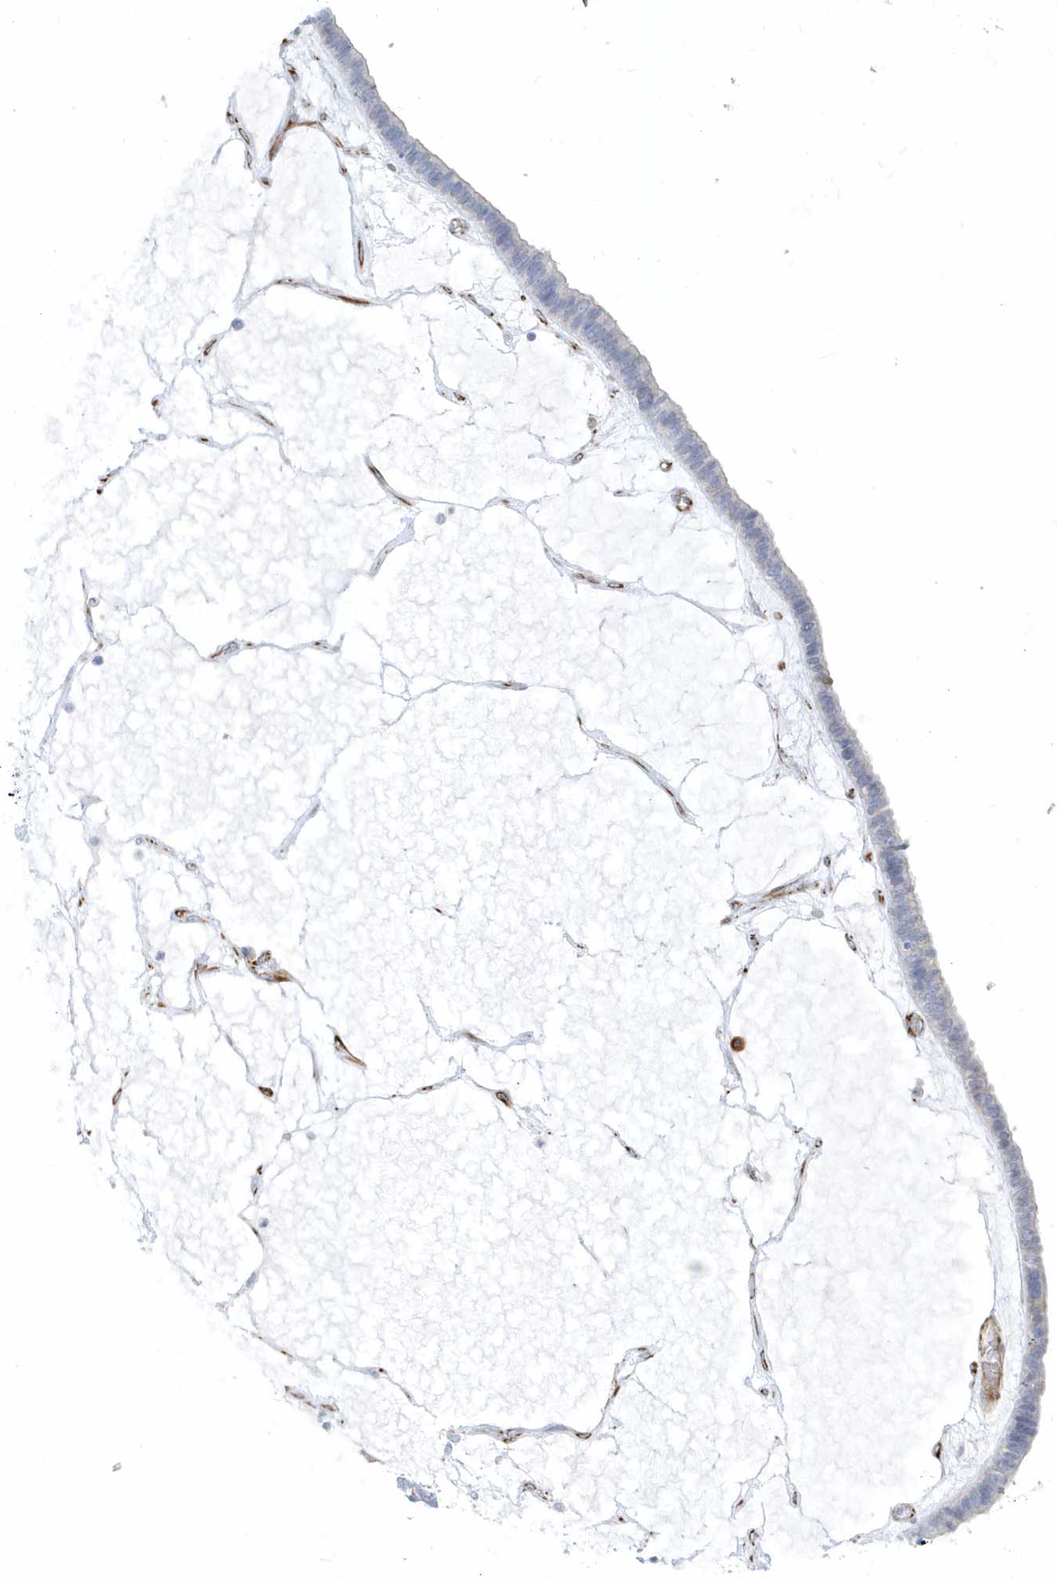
{"staining": {"intensity": "negative", "quantity": "none", "location": "none"}, "tissue": "ovarian cancer", "cell_type": "Tumor cells", "image_type": "cancer", "snomed": [{"axis": "morphology", "description": "Cystadenocarcinoma, serous, NOS"}, {"axis": "topography", "description": "Ovary"}], "caption": "A photomicrograph of ovarian serous cystadenocarcinoma stained for a protein displays no brown staining in tumor cells.", "gene": "PPIL6", "patient": {"sex": "female", "age": 56}}